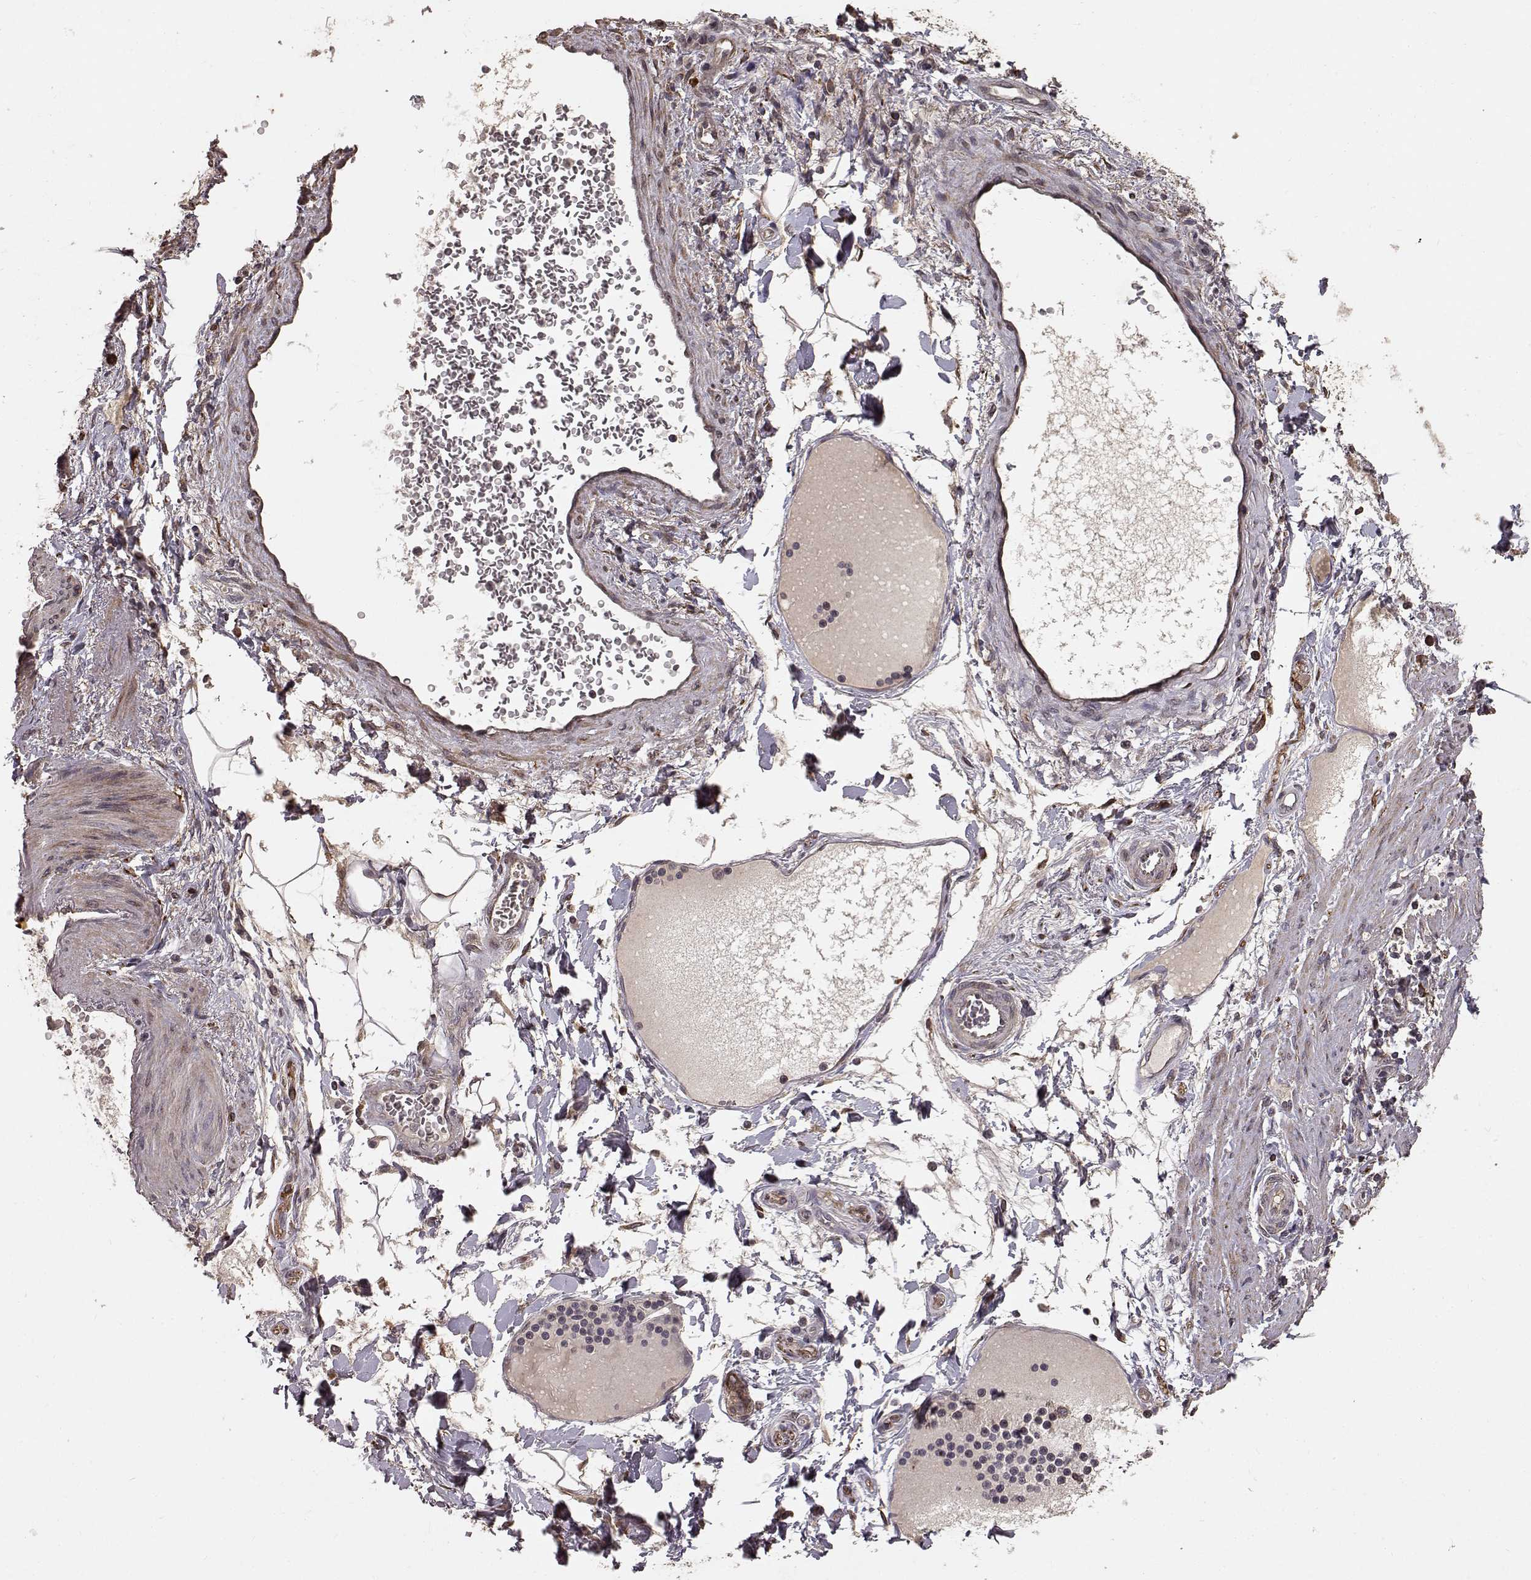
{"staining": {"intensity": "weak", "quantity": ">75%", "location": "cytoplasmic/membranous"}, "tissue": "stomach cancer", "cell_type": "Tumor cells", "image_type": "cancer", "snomed": [{"axis": "morphology", "description": "Adenocarcinoma, NOS"}, {"axis": "topography", "description": "Stomach"}], "caption": "Protein expression analysis of adenocarcinoma (stomach) reveals weak cytoplasmic/membranous expression in about >75% of tumor cells.", "gene": "USP15", "patient": {"sex": "male", "age": 58}}